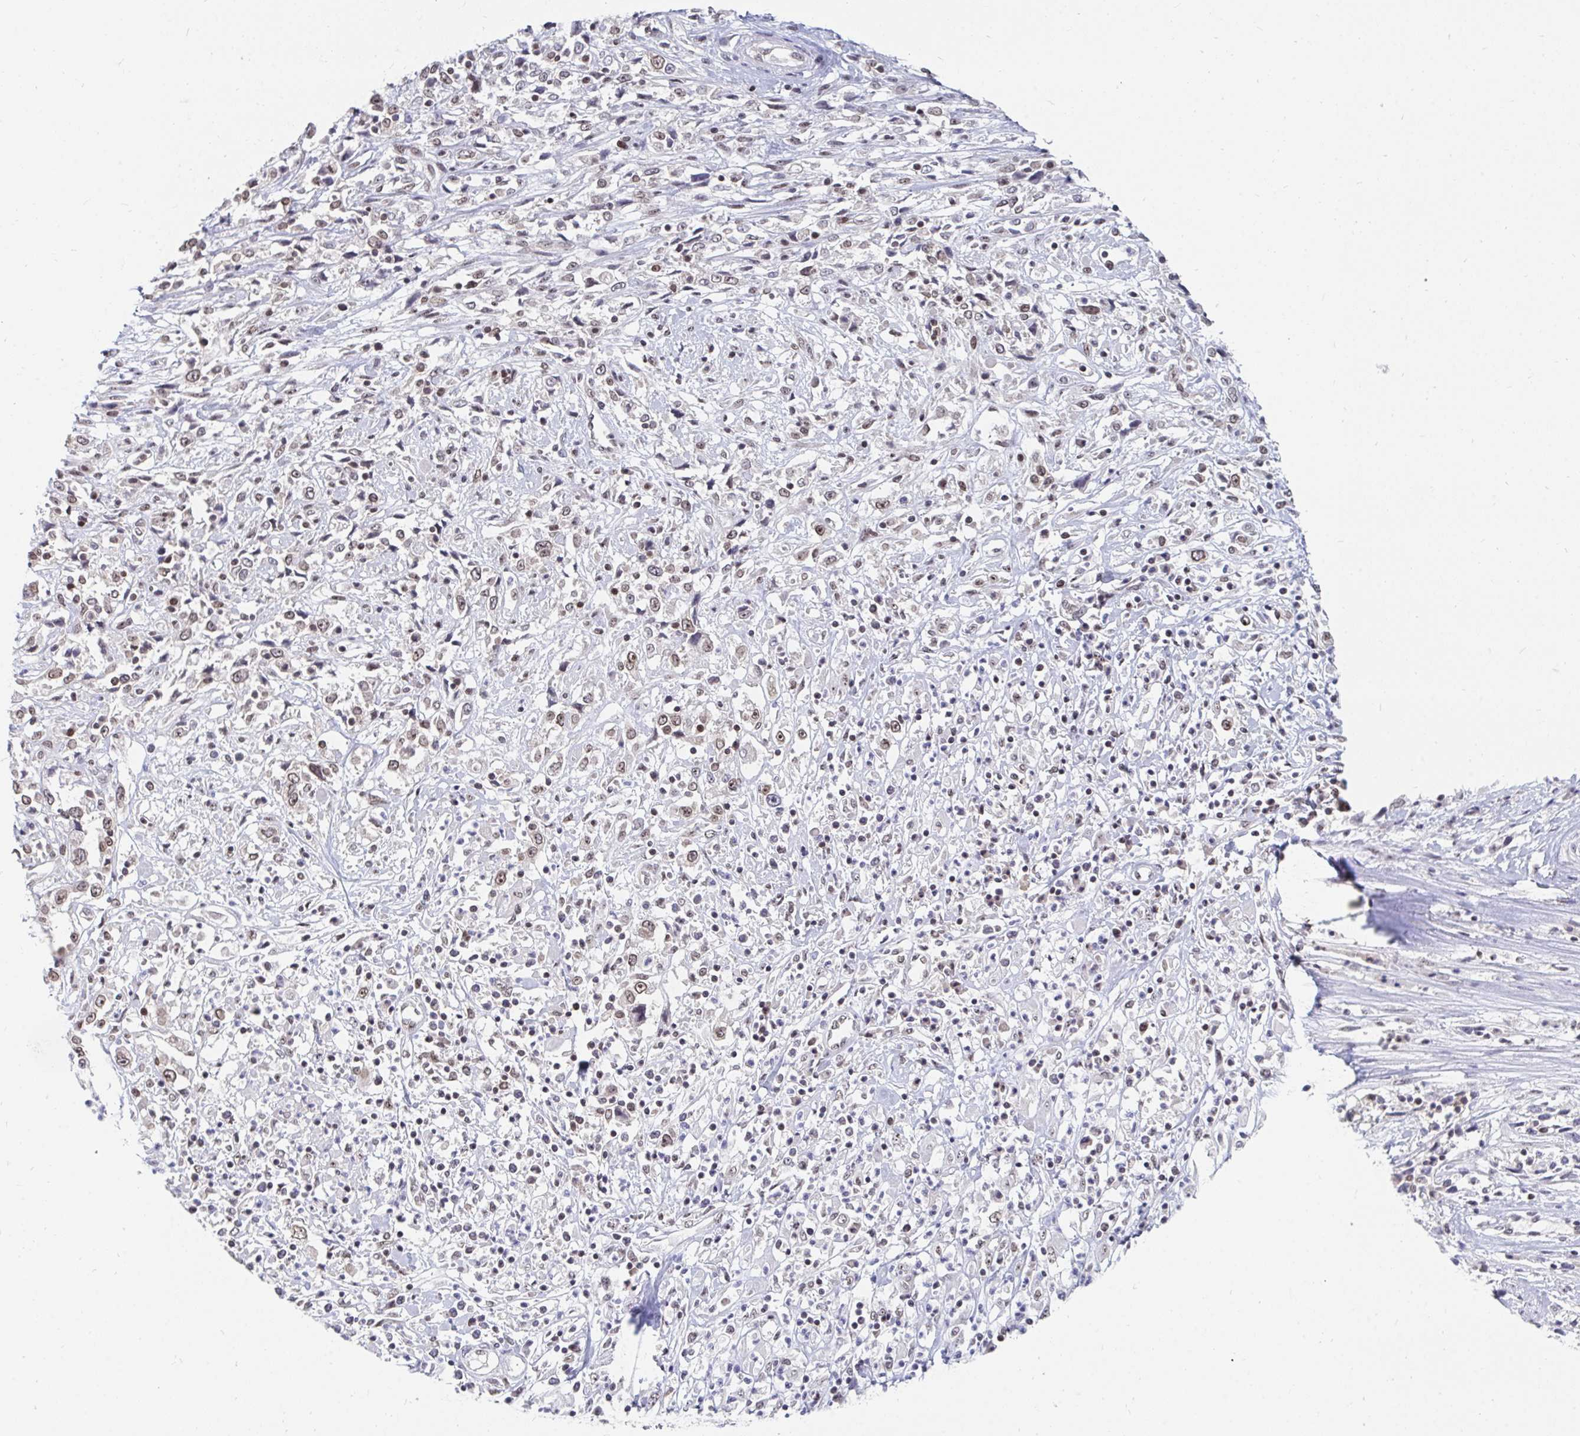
{"staining": {"intensity": "weak", "quantity": ">75%", "location": "nuclear"}, "tissue": "cervical cancer", "cell_type": "Tumor cells", "image_type": "cancer", "snomed": [{"axis": "morphology", "description": "Adenocarcinoma, NOS"}, {"axis": "topography", "description": "Cervix"}], "caption": "A micrograph showing weak nuclear positivity in about >75% of tumor cells in cervical cancer, as visualized by brown immunohistochemical staining.", "gene": "TRIP12", "patient": {"sex": "female", "age": 40}}